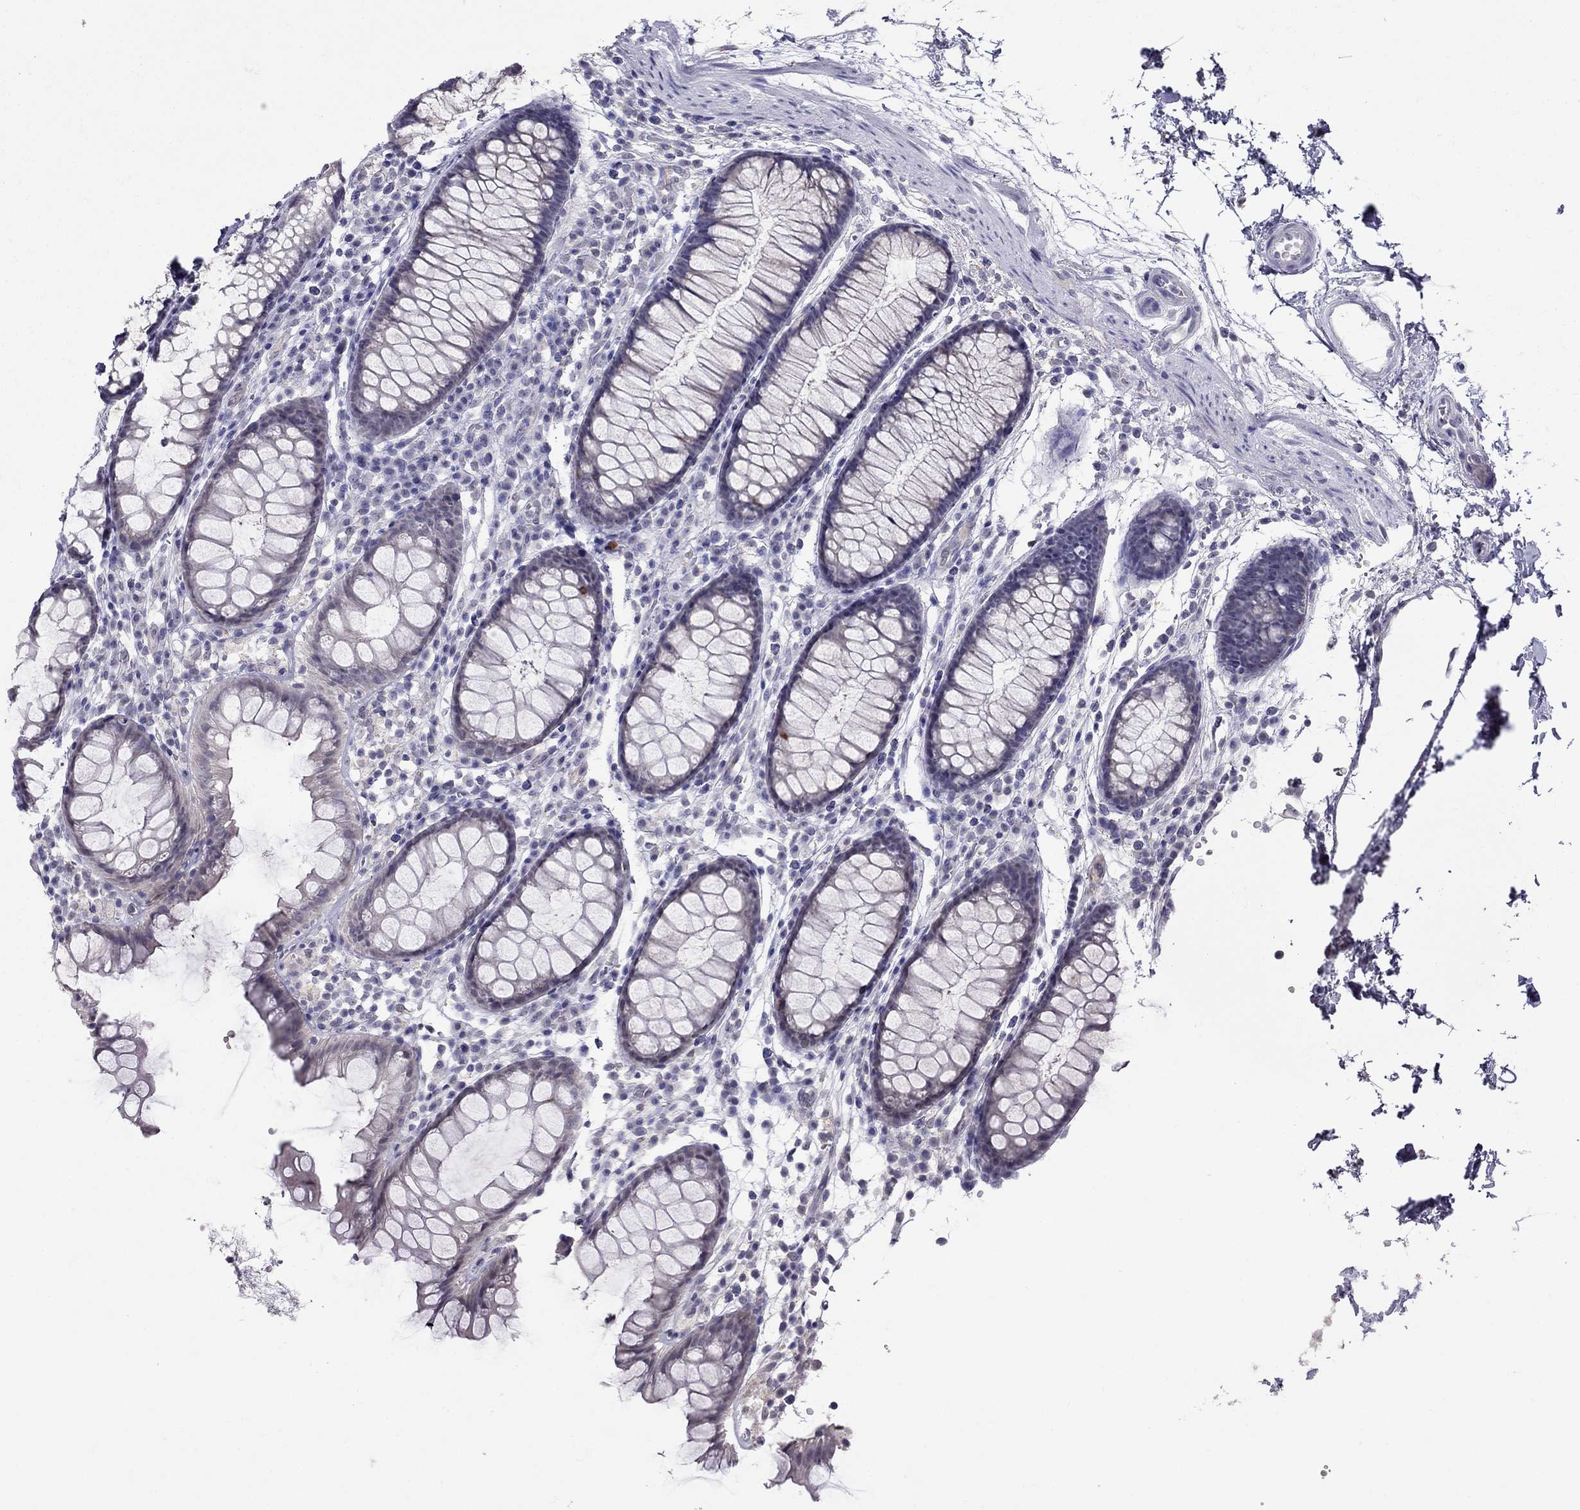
{"staining": {"intensity": "negative", "quantity": "none", "location": "none"}, "tissue": "colon", "cell_type": "Endothelial cells", "image_type": "normal", "snomed": [{"axis": "morphology", "description": "Normal tissue, NOS"}, {"axis": "topography", "description": "Colon"}], "caption": "High power microscopy histopathology image of an immunohistochemistry (IHC) image of unremarkable colon, revealing no significant positivity in endothelial cells. (DAB (3,3'-diaminobenzidine) immunohistochemistry with hematoxylin counter stain).", "gene": "MYO3B", "patient": {"sex": "male", "age": 76}}